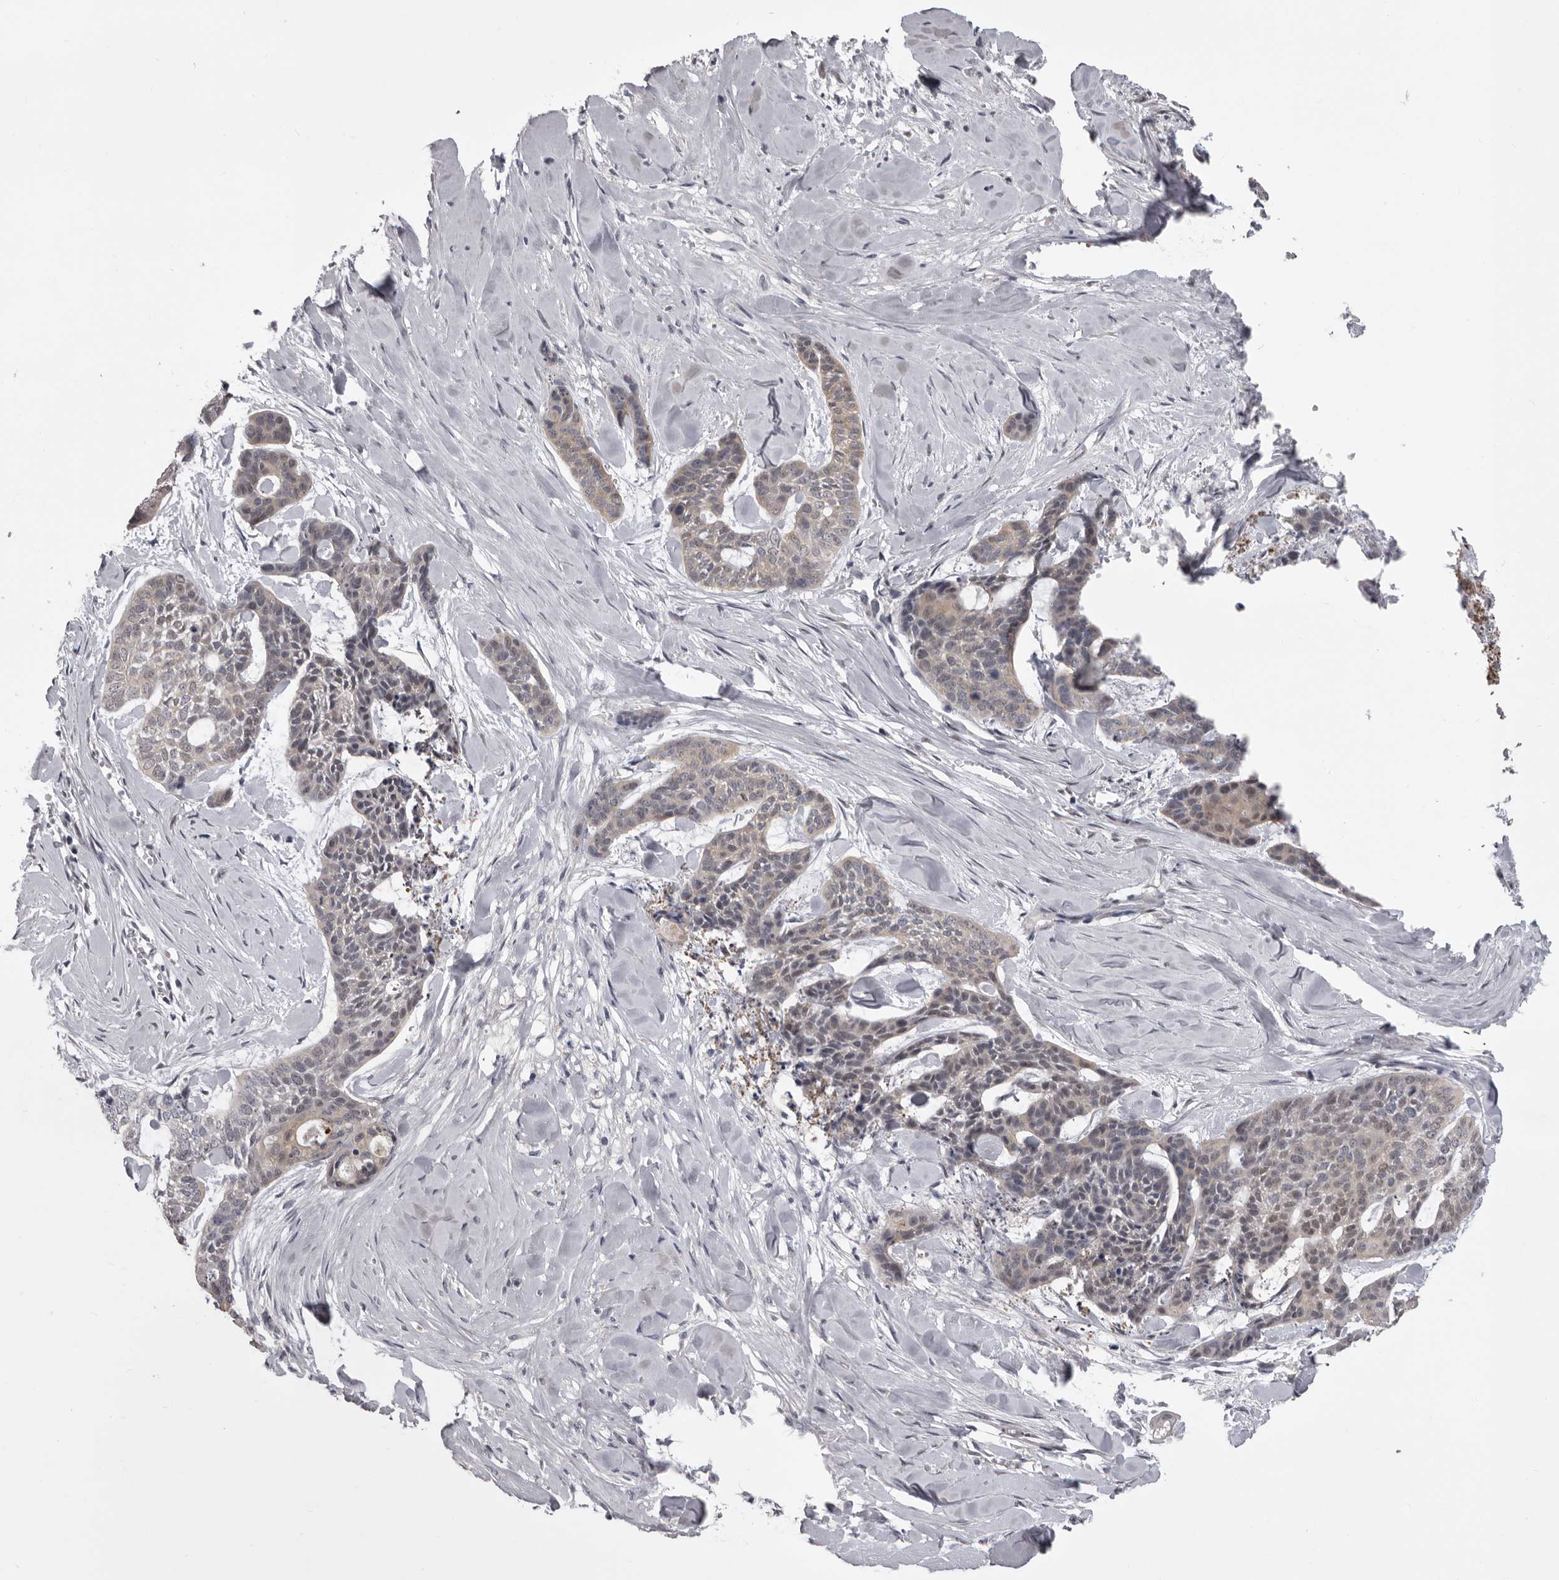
{"staining": {"intensity": "weak", "quantity": "<25%", "location": "cytoplasmic/membranous"}, "tissue": "skin cancer", "cell_type": "Tumor cells", "image_type": "cancer", "snomed": [{"axis": "morphology", "description": "Basal cell carcinoma"}, {"axis": "topography", "description": "Skin"}], "caption": "A histopathology image of human basal cell carcinoma (skin) is negative for staining in tumor cells.", "gene": "MDH1", "patient": {"sex": "female", "age": 64}}